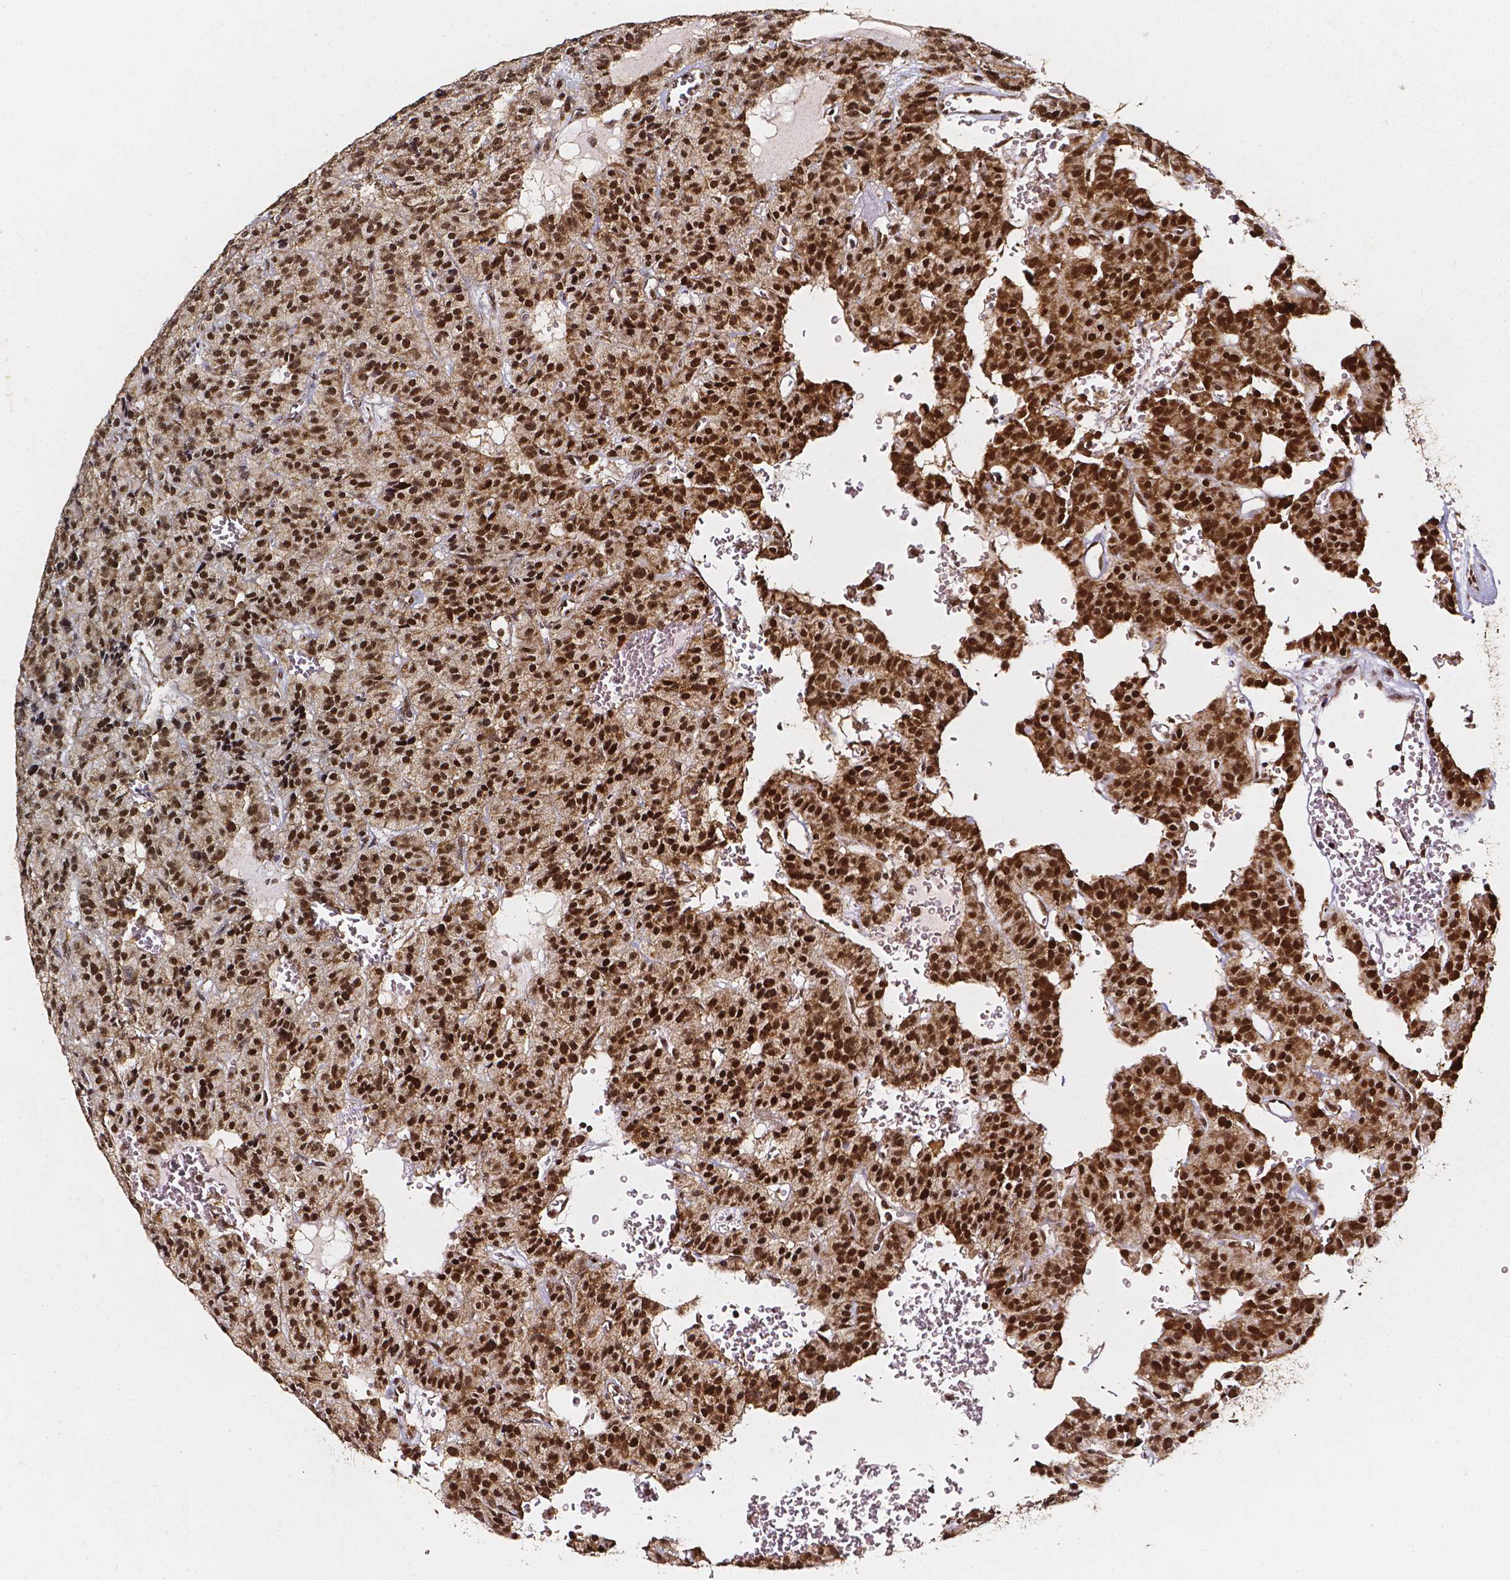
{"staining": {"intensity": "strong", "quantity": ">75%", "location": "cytoplasmic/membranous,nuclear"}, "tissue": "carcinoid", "cell_type": "Tumor cells", "image_type": "cancer", "snomed": [{"axis": "morphology", "description": "Carcinoid, malignant, NOS"}, {"axis": "topography", "description": "Lung"}], "caption": "DAB immunohistochemical staining of carcinoid demonstrates strong cytoplasmic/membranous and nuclear protein positivity in approximately >75% of tumor cells.", "gene": "SMN1", "patient": {"sex": "female", "age": 71}}